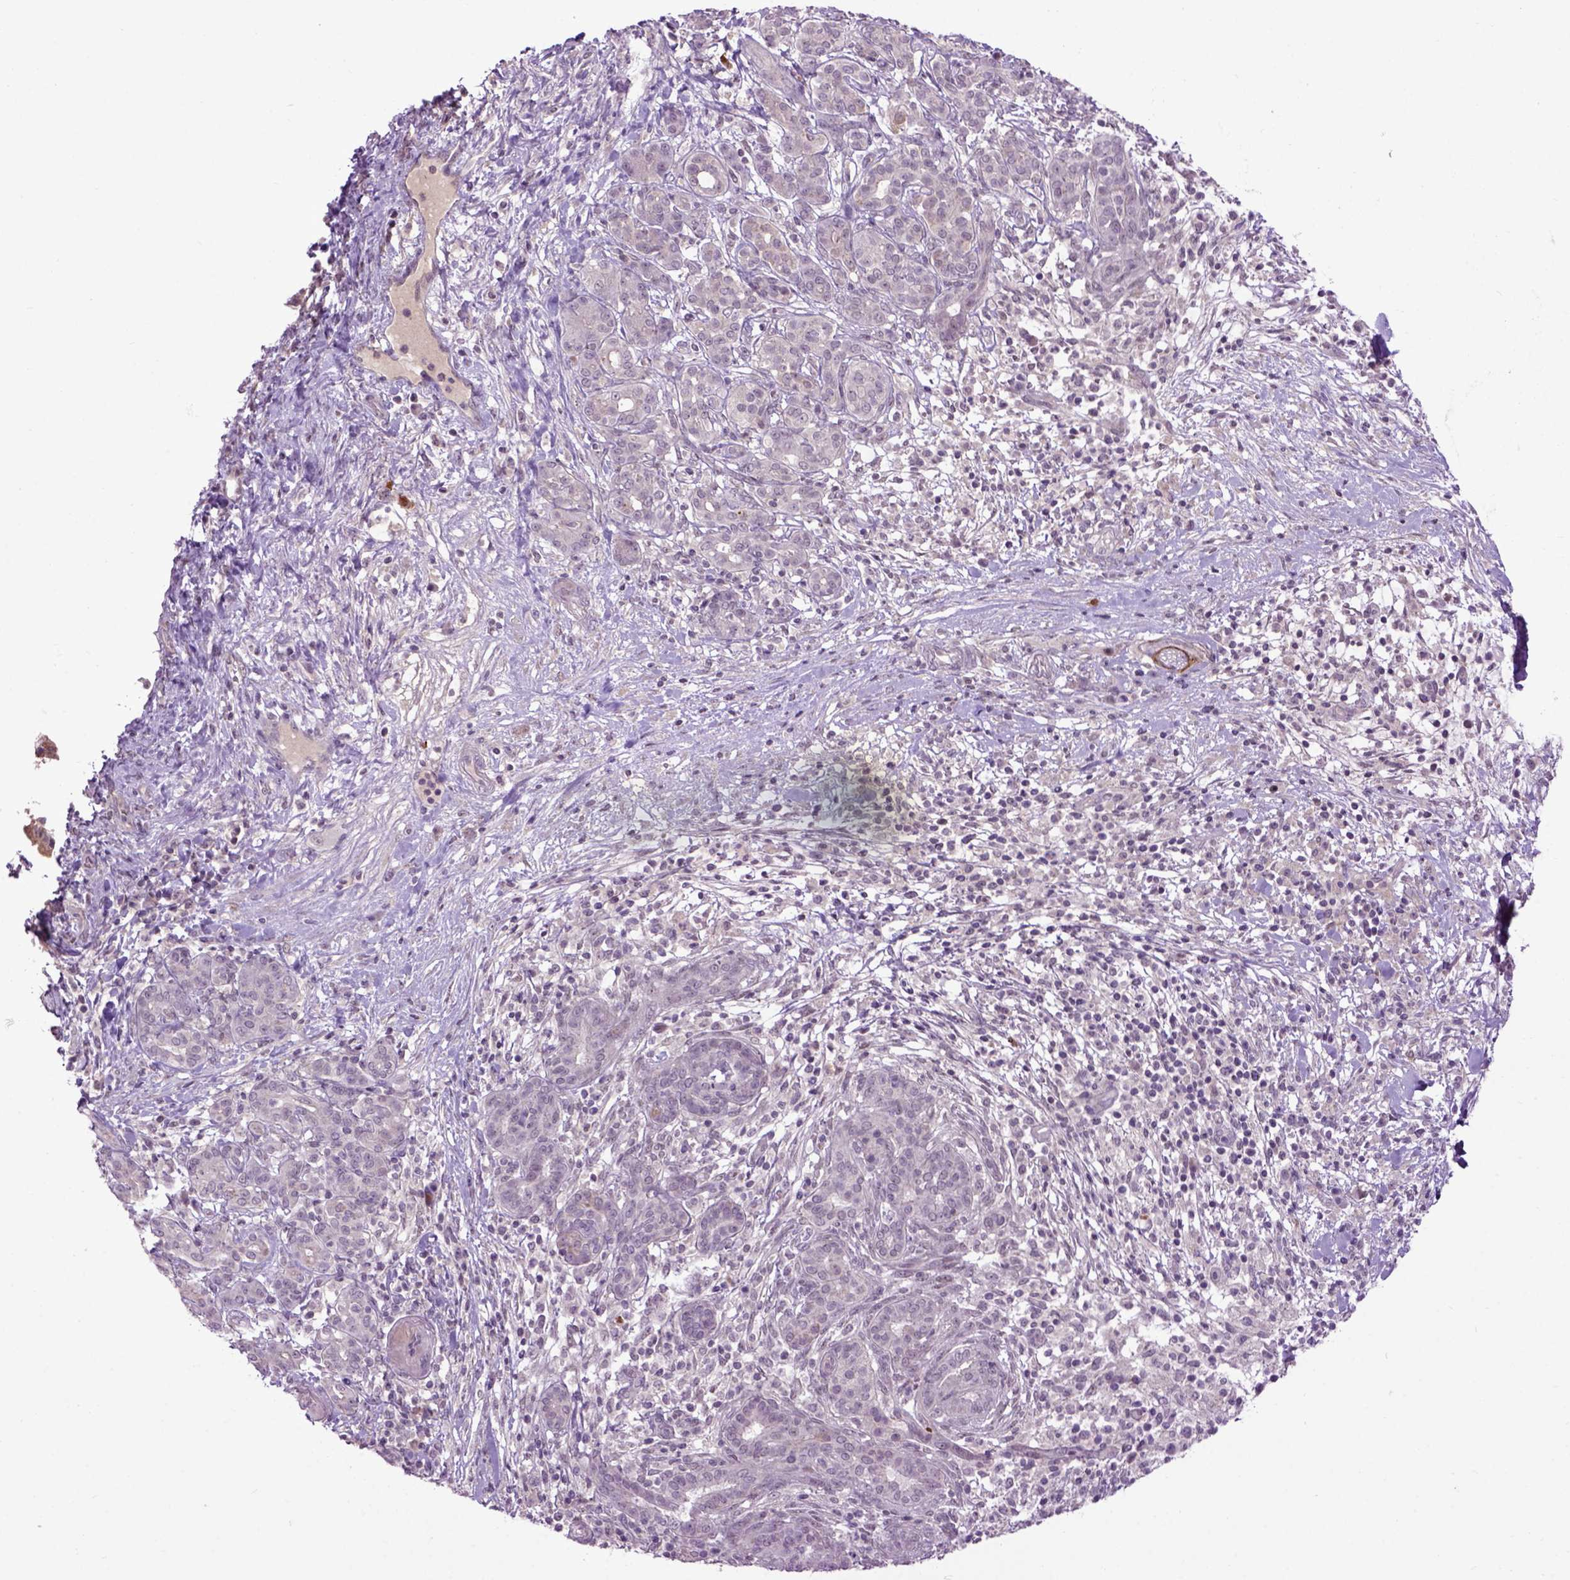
{"staining": {"intensity": "negative", "quantity": "none", "location": "none"}, "tissue": "pancreatic cancer", "cell_type": "Tumor cells", "image_type": "cancer", "snomed": [{"axis": "morphology", "description": "Adenocarcinoma, NOS"}, {"axis": "topography", "description": "Pancreas"}], "caption": "Tumor cells show no significant positivity in pancreatic cancer (adenocarcinoma).", "gene": "EMILIN3", "patient": {"sex": "male", "age": 44}}